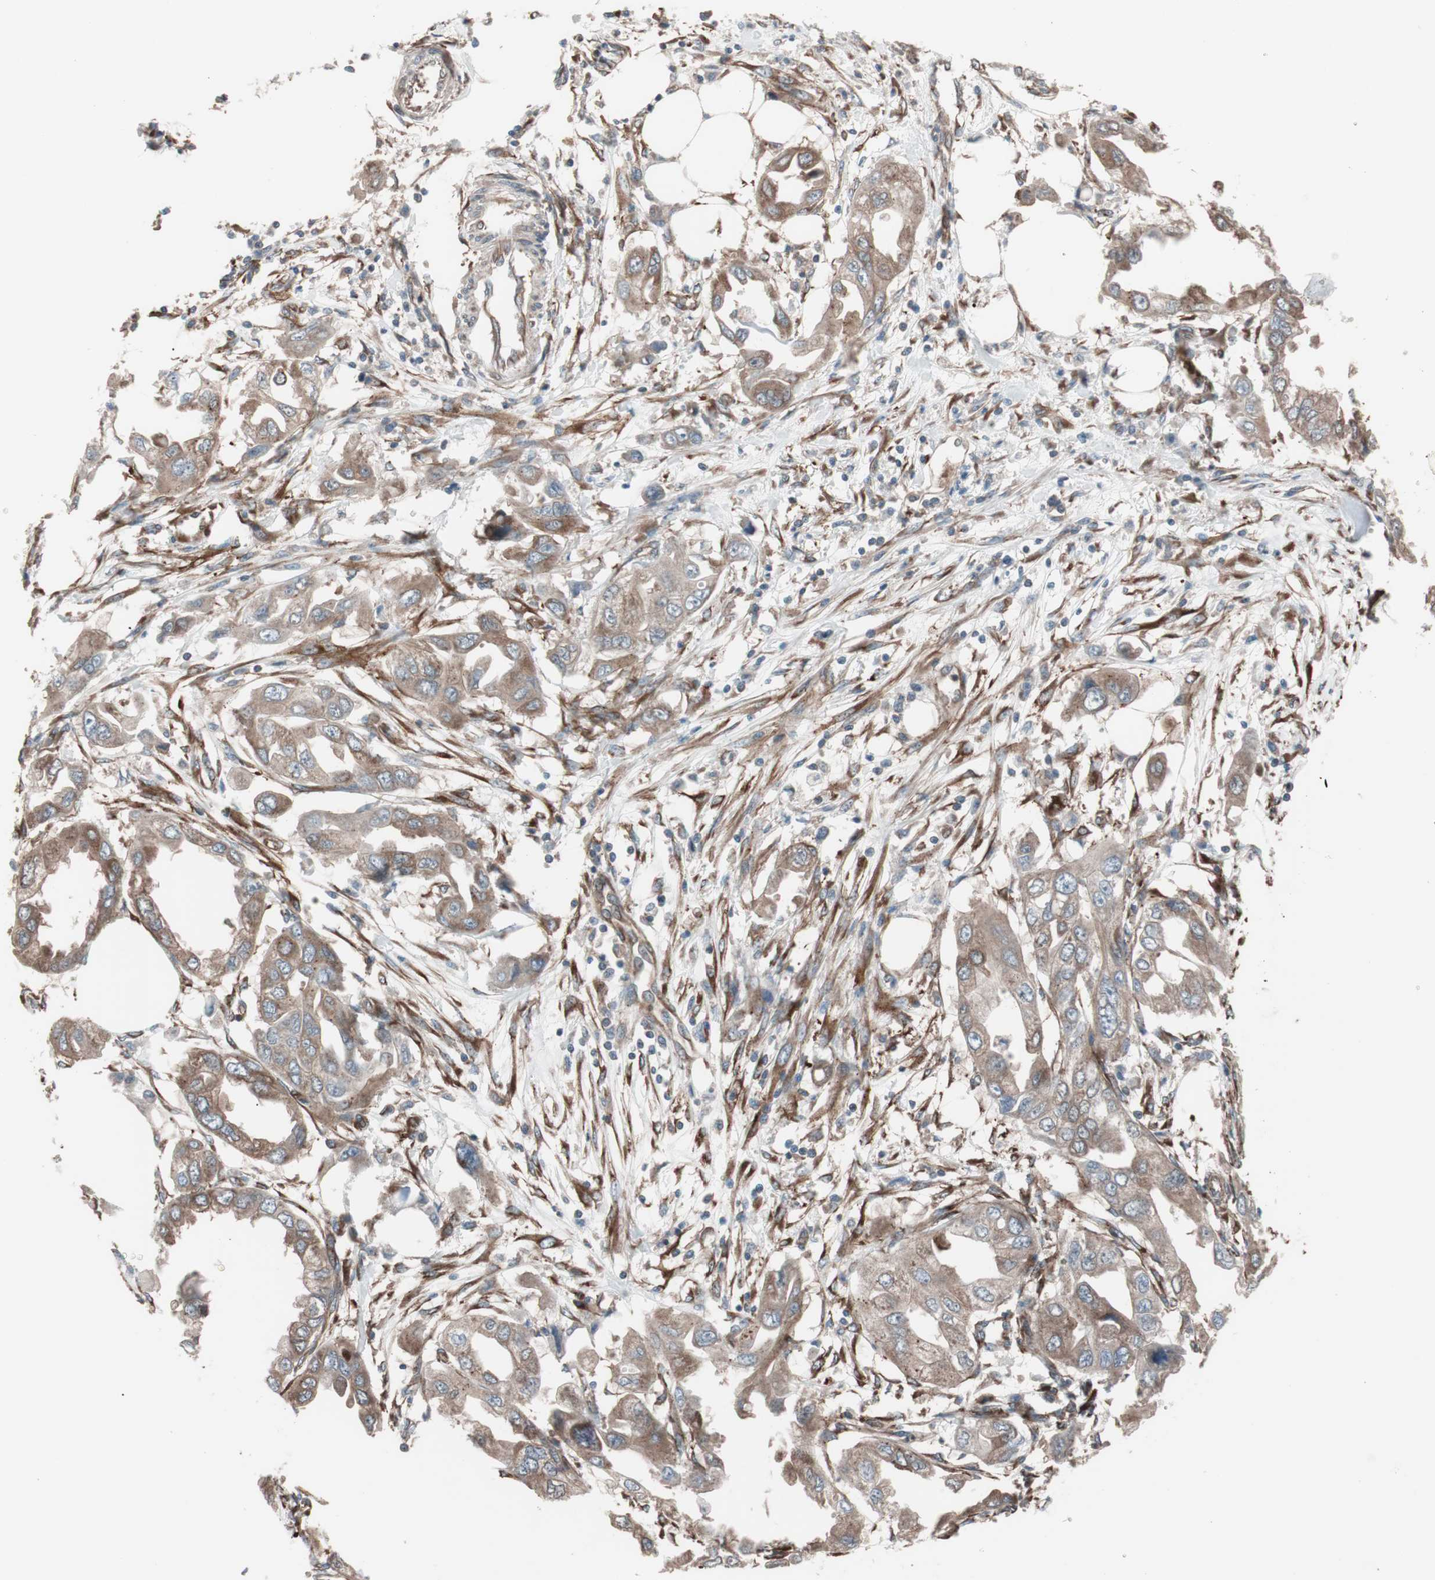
{"staining": {"intensity": "moderate", "quantity": ">75%", "location": "cytoplasmic/membranous"}, "tissue": "endometrial cancer", "cell_type": "Tumor cells", "image_type": "cancer", "snomed": [{"axis": "morphology", "description": "Adenocarcinoma, NOS"}, {"axis": "topography", "description": "Endometrium"}], "caption": "Tumor cells exhibit medium levels of moderate cytoplasmic/membranous positivity in approximately >75% of cells in endometrial cancer (adenocarcinoma).", "gene": "SEC31A", "patient": {"sex": "female", "age": 67}}